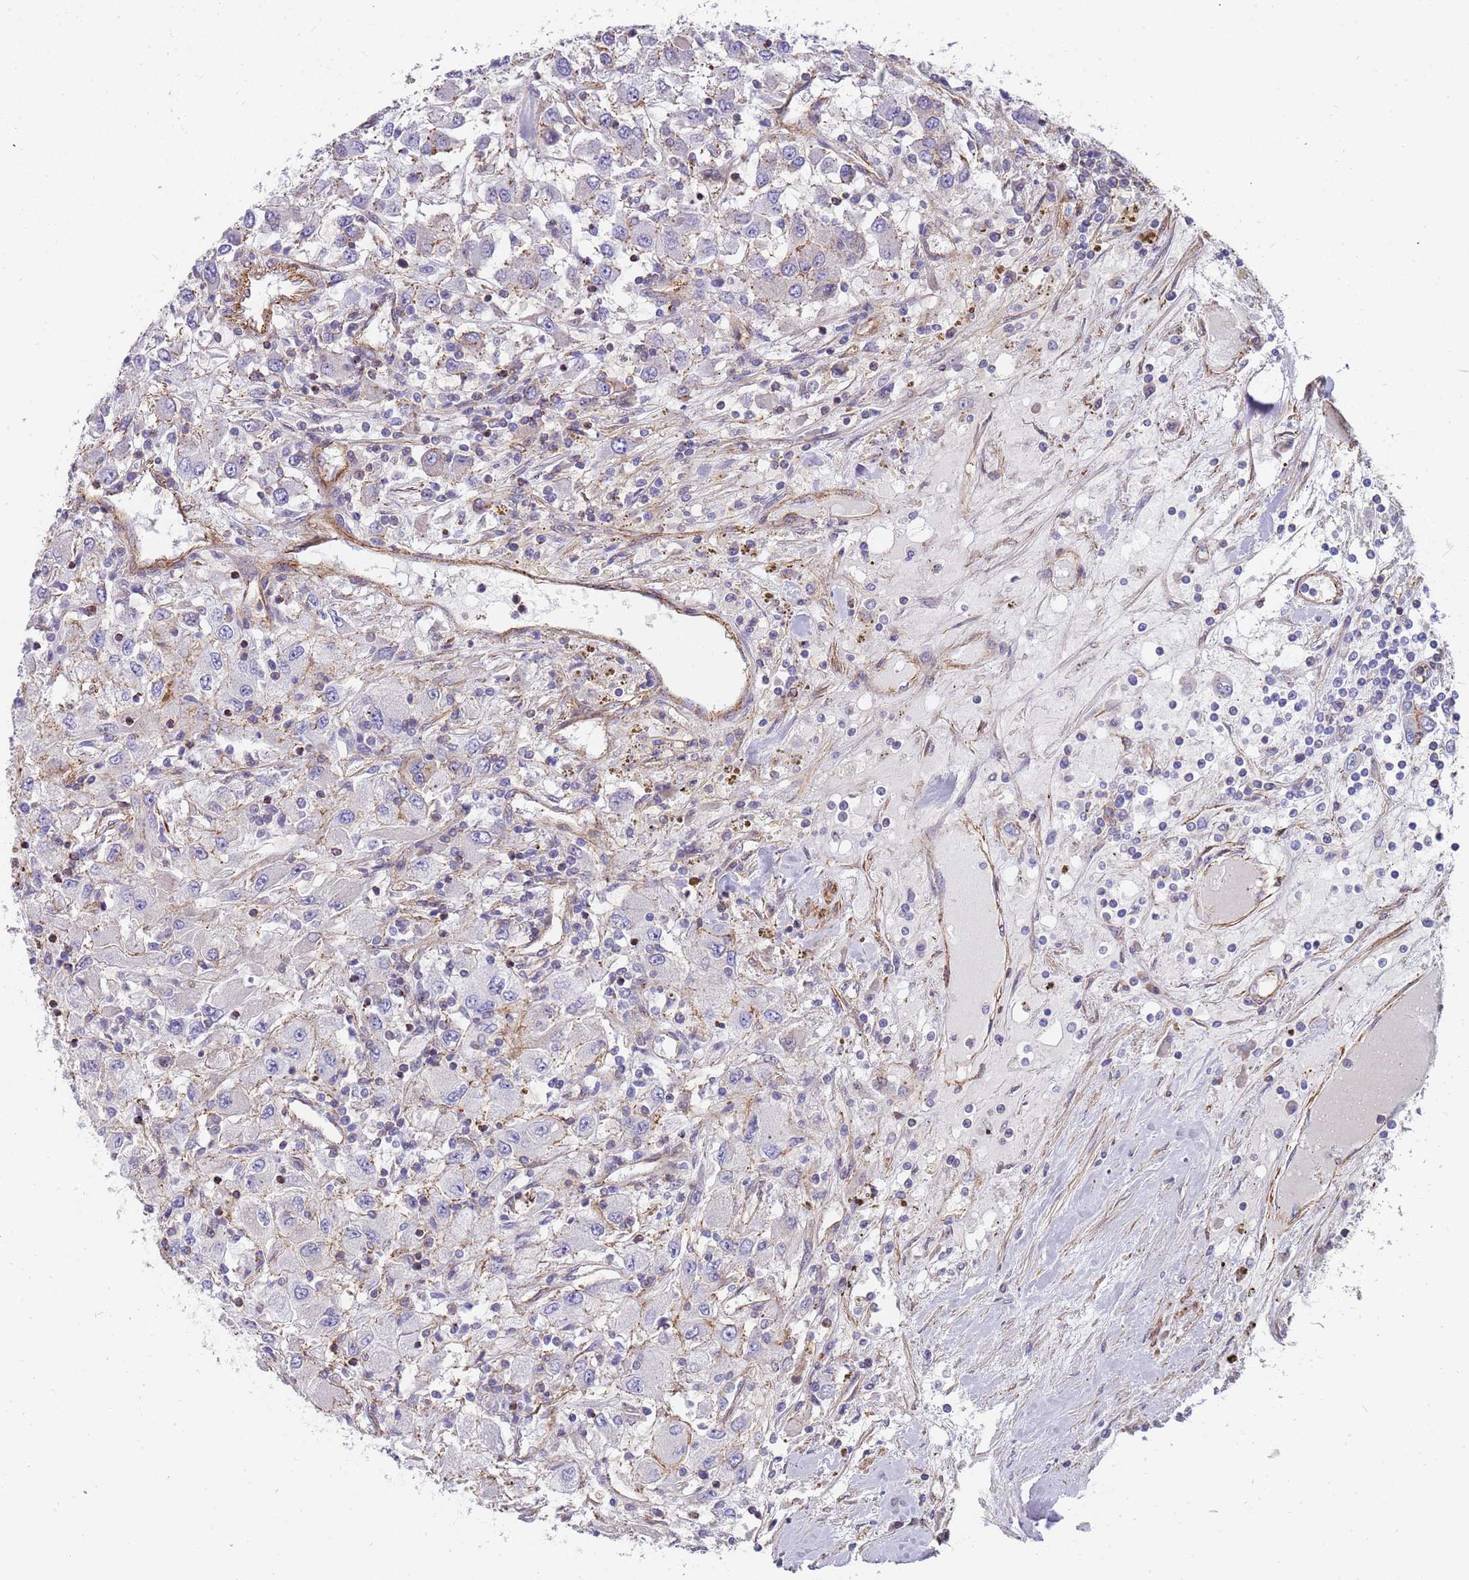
{"staining": {"intensity": "negative", "quantity": "none", "location": "none"}, "tissue": "renal cancer", "cell_type": "Tumor cells", "image_type": "cancer", "snomed": [{"axis": "morphology", "description": "Adenocarcinoma, NOS"}, {"axis": "topography", "description": "Kidney"}], "caption": "Immunohistochemistry photomicrograph of renal adenocarcinoma stained for a protein (brown), which reveals no positivity in tumor cells.", "gene": "GFRAL", "patient": {"sex": "female", "age": 67}}